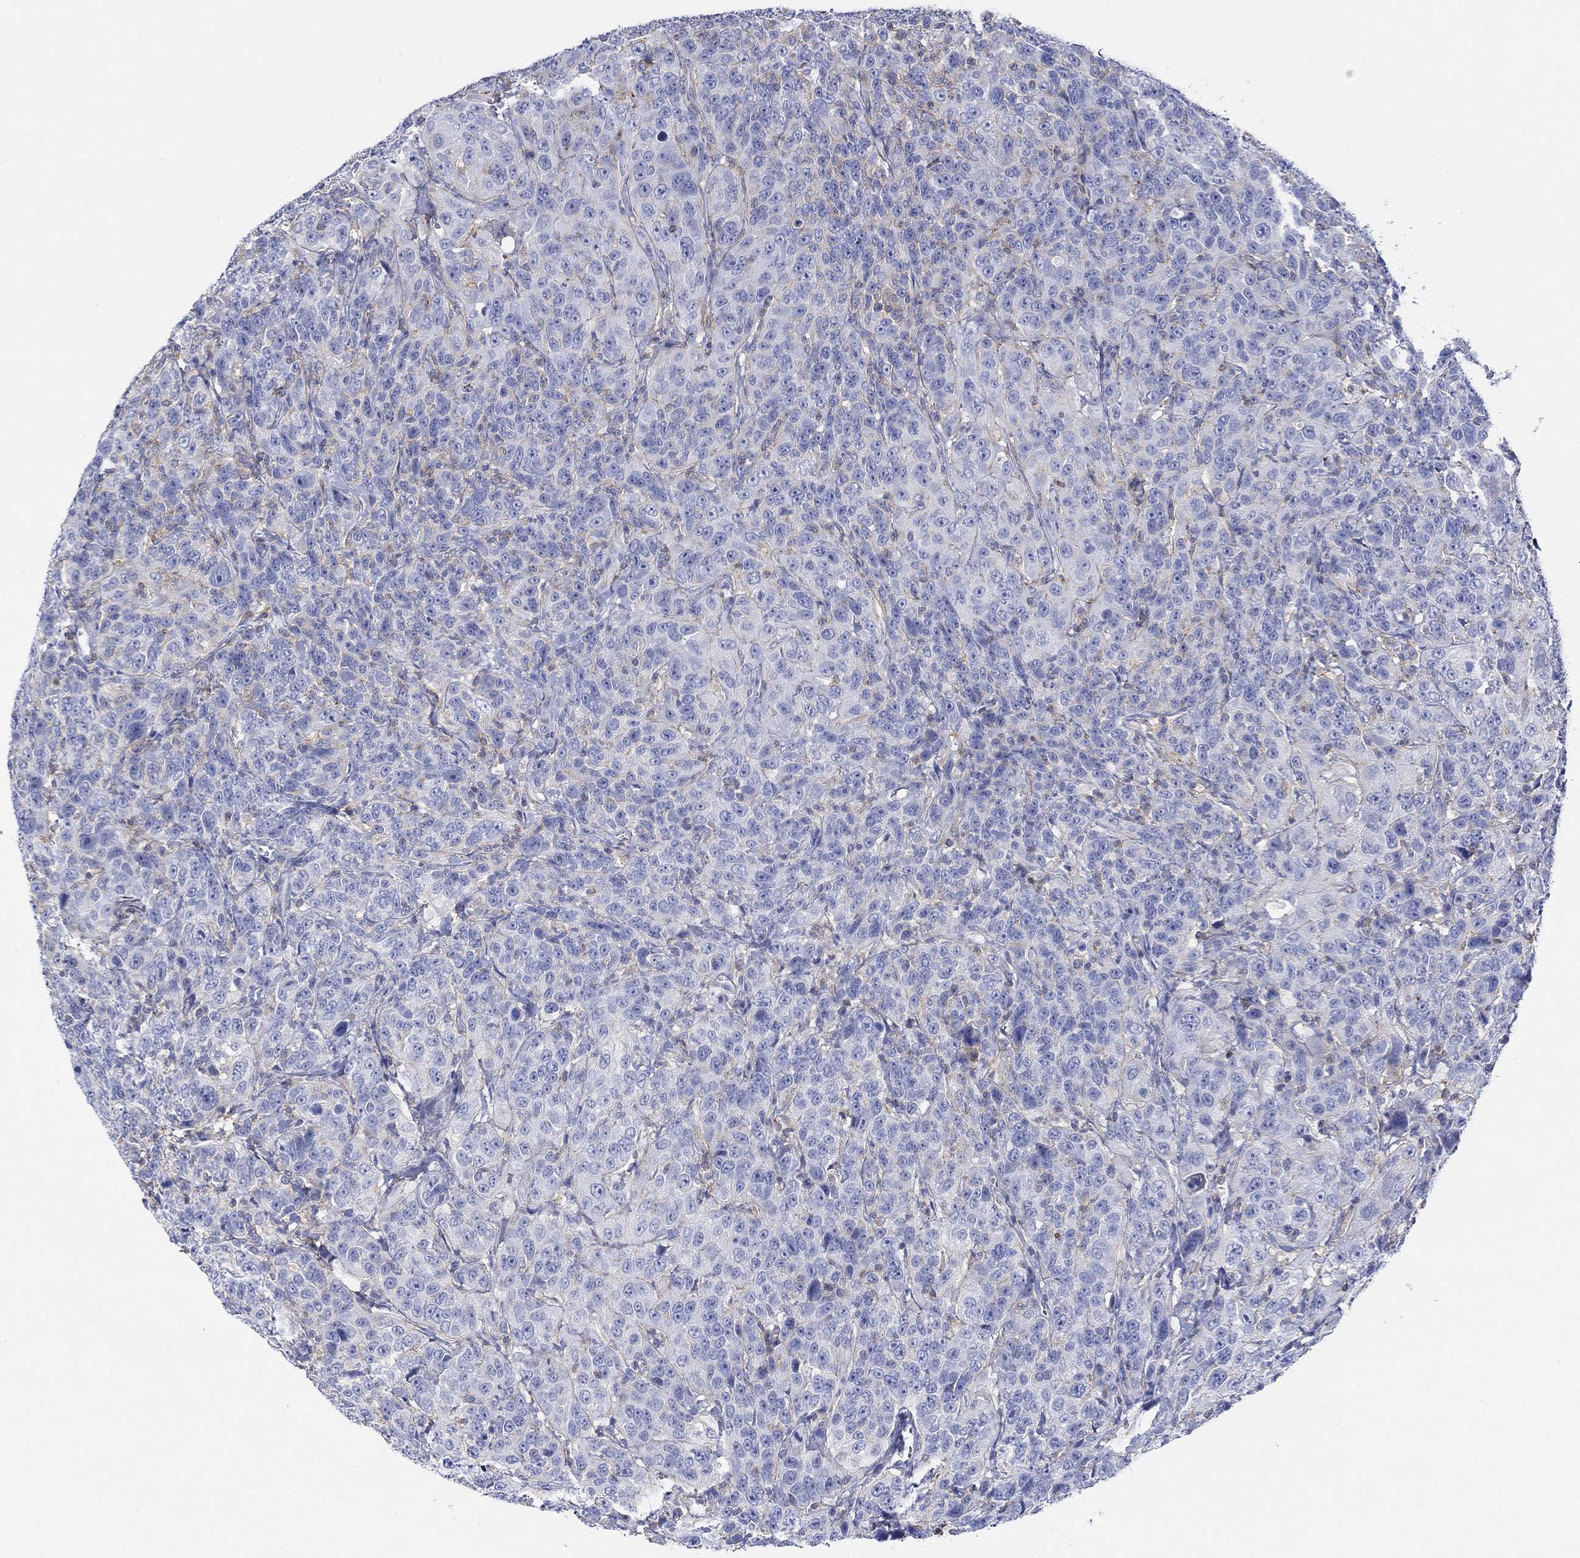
{"staining": {"intensity": "negative", "quantity": "none", "location": "none"}, "tissue": "urothelial cancer", "cell_type": "Tumor cells", "image_type": "cancer", "snomed": [{"axis": "morphology", "description": "Urothelial carcinoma, NOS"}, {"axis": "morphology", "description": "Urothelial carcinoma, High grade"}, {"axis": "topography", "description": "Urinary bladder"}], "caption": "Urothelial carcinoma (high-grade) was stained to show a protein in brown. There is no significant staining in tumor cells.", "gene": "PPIL6", "patient": {"sex": "female", "age": 73}}